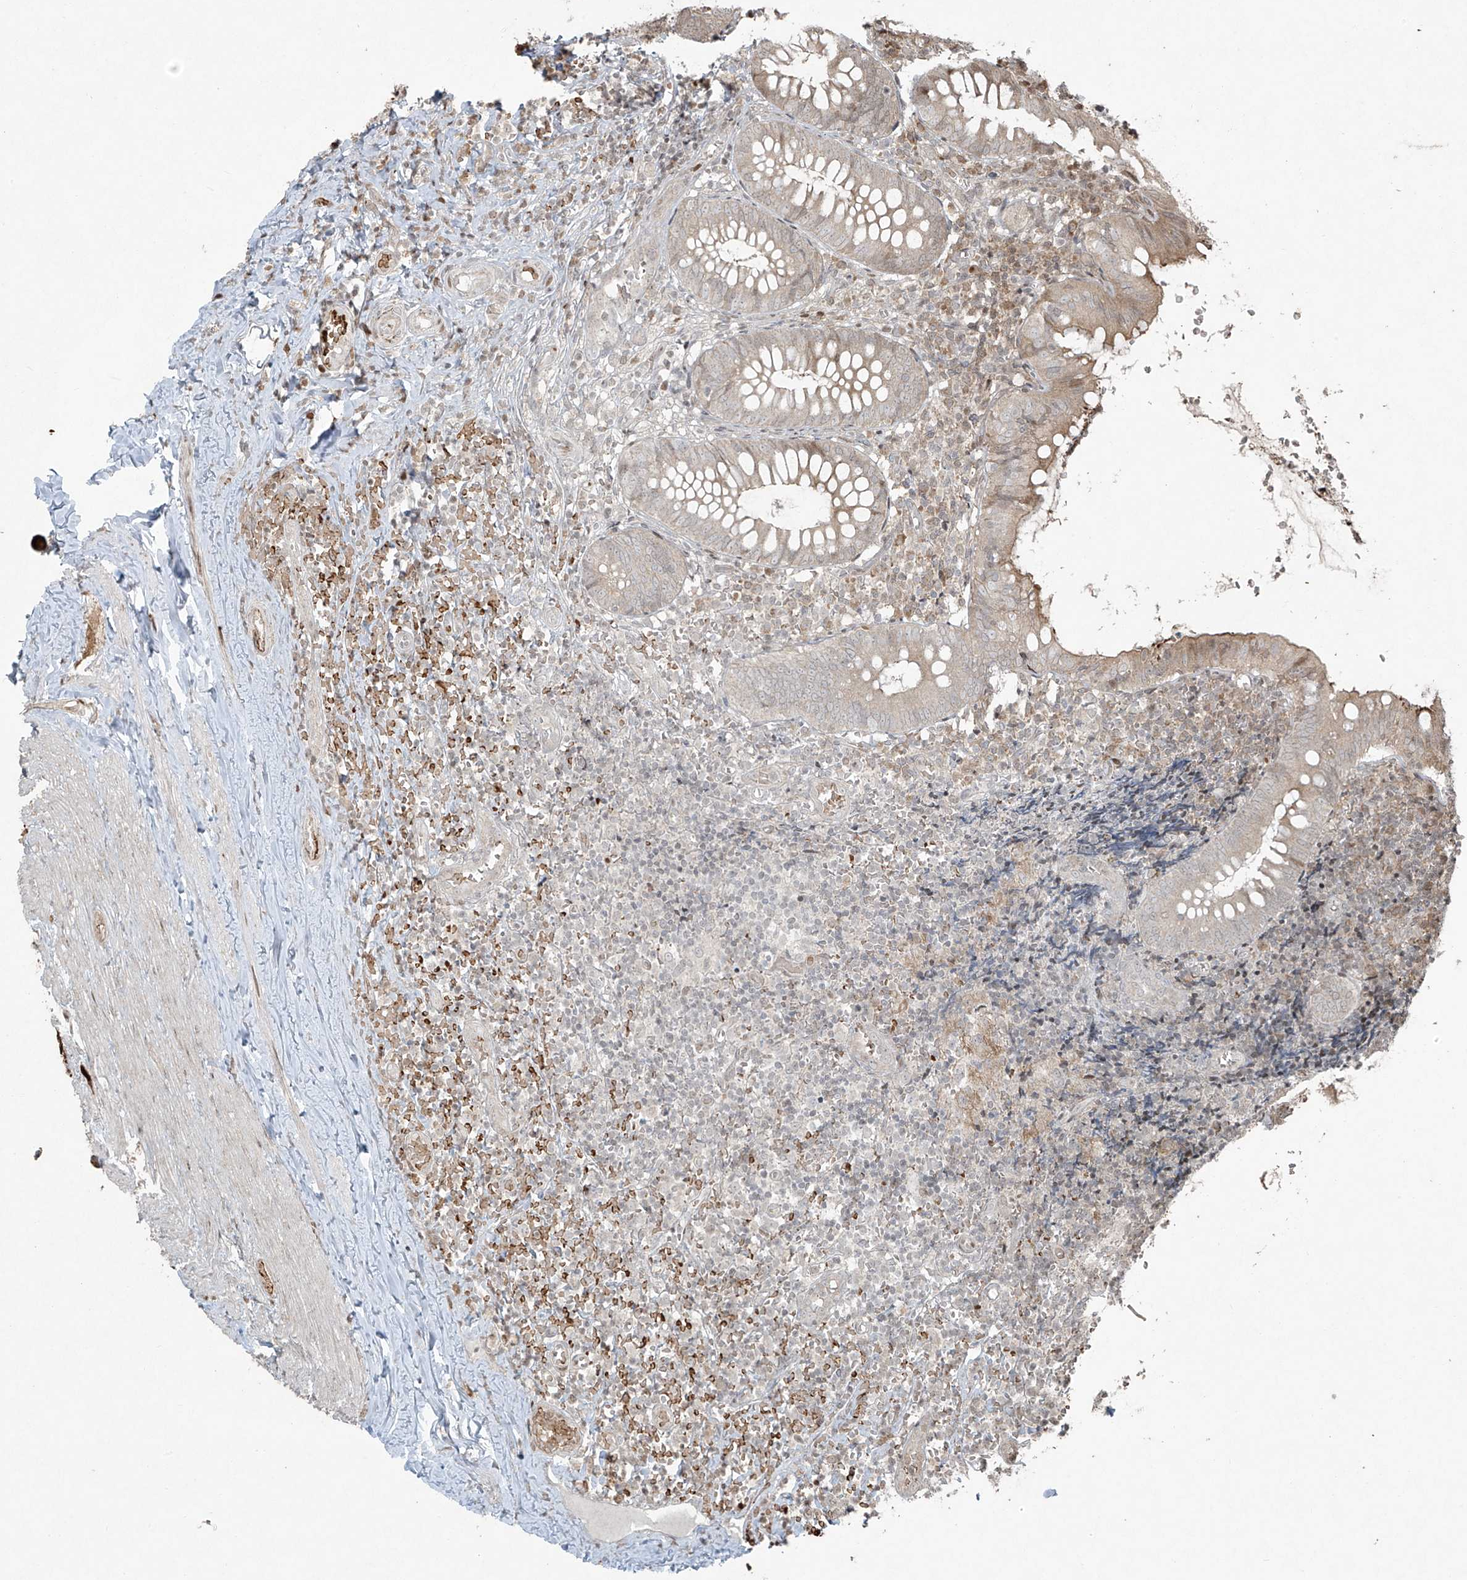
{"staining": {"intensity": "moderate", "quantity": "25%-75%", "location": "cytoplasmic/membranous,nuclear"}, "tissue": "appendix", "cell_type": "Glandular cells", "image_type": "normal", "snomed": [{"axis": "morphology", "description": "Normal tissue, NOS"}, {"axis": "topography", "description": "Appendix"}], "caption": "The photomicrograph demonstrates a brown stain indicating the presence of a protein in the cytoplasmic/membranous,nuclear of glandular cells in appendix. (DAB = brown stain, brightfield microscopy at high magnification).", "gene": "TTC22", "patient": {"sex": "male", "age": 8}}